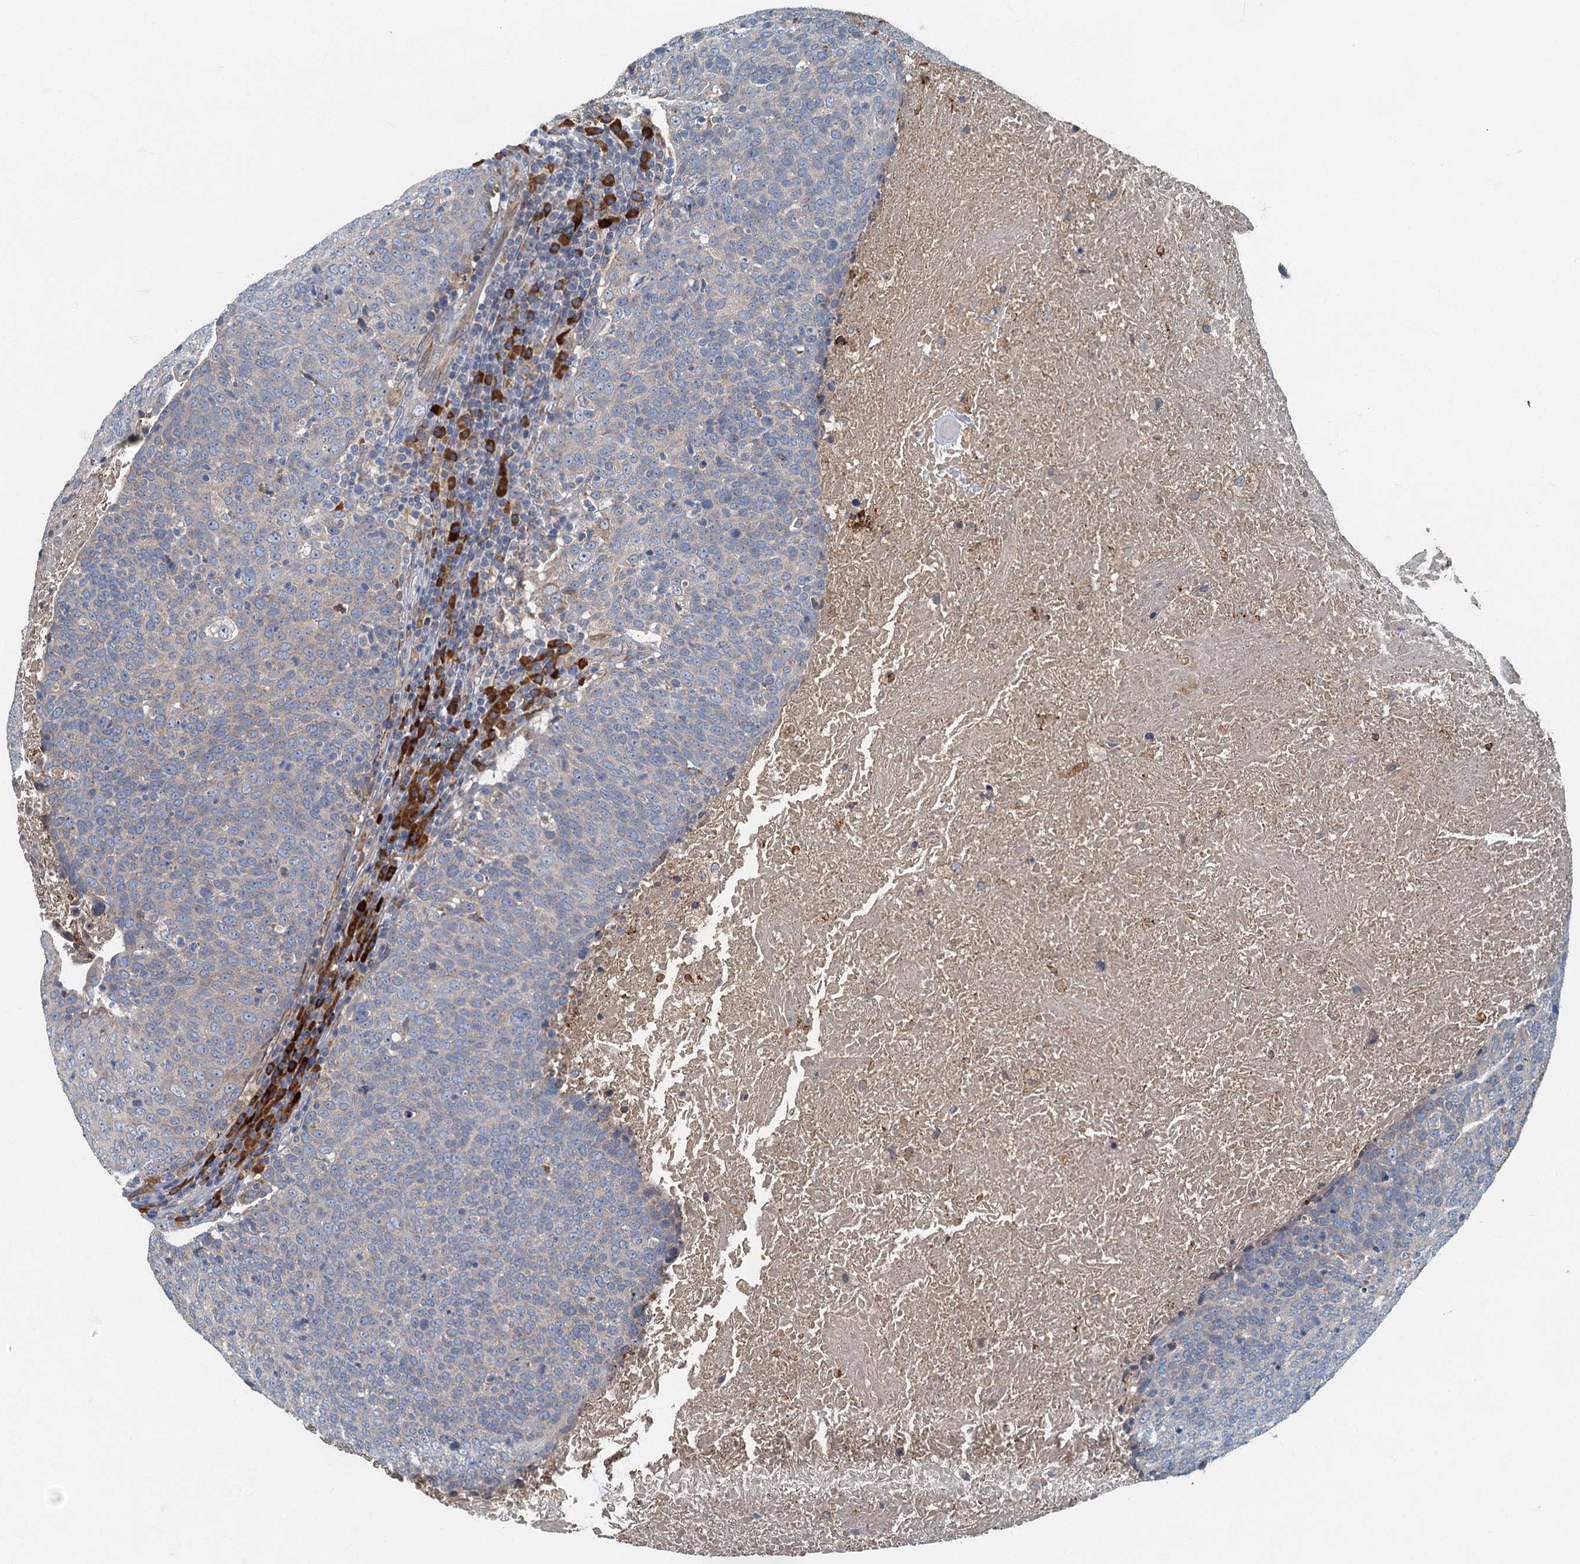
{"staining": {"intensity": "weak", "quantity": "<25%", "location": "cytoplasmic/membranous"}, "tissue": "head and neck cancer", "cell_type": "Tumor cells", "image_type": "cancer", "snomed": [{"axis": "morphology", "description": "Squamous cell carcinoma, NOS"}, {"axis": "morphology", "description": "Squamous cell carcinoma, metastatic, NOS"}, {"axis": "topography", "description": "Lymph node"}, {"axis": "topography", "description": "Head-Neck"}], "caption": "There is no significant expression in tumor cells of squamous cell carcinoma (head and neck).", "gene": "SPDYC", "patient": {"sex": "male", "age": 62}}